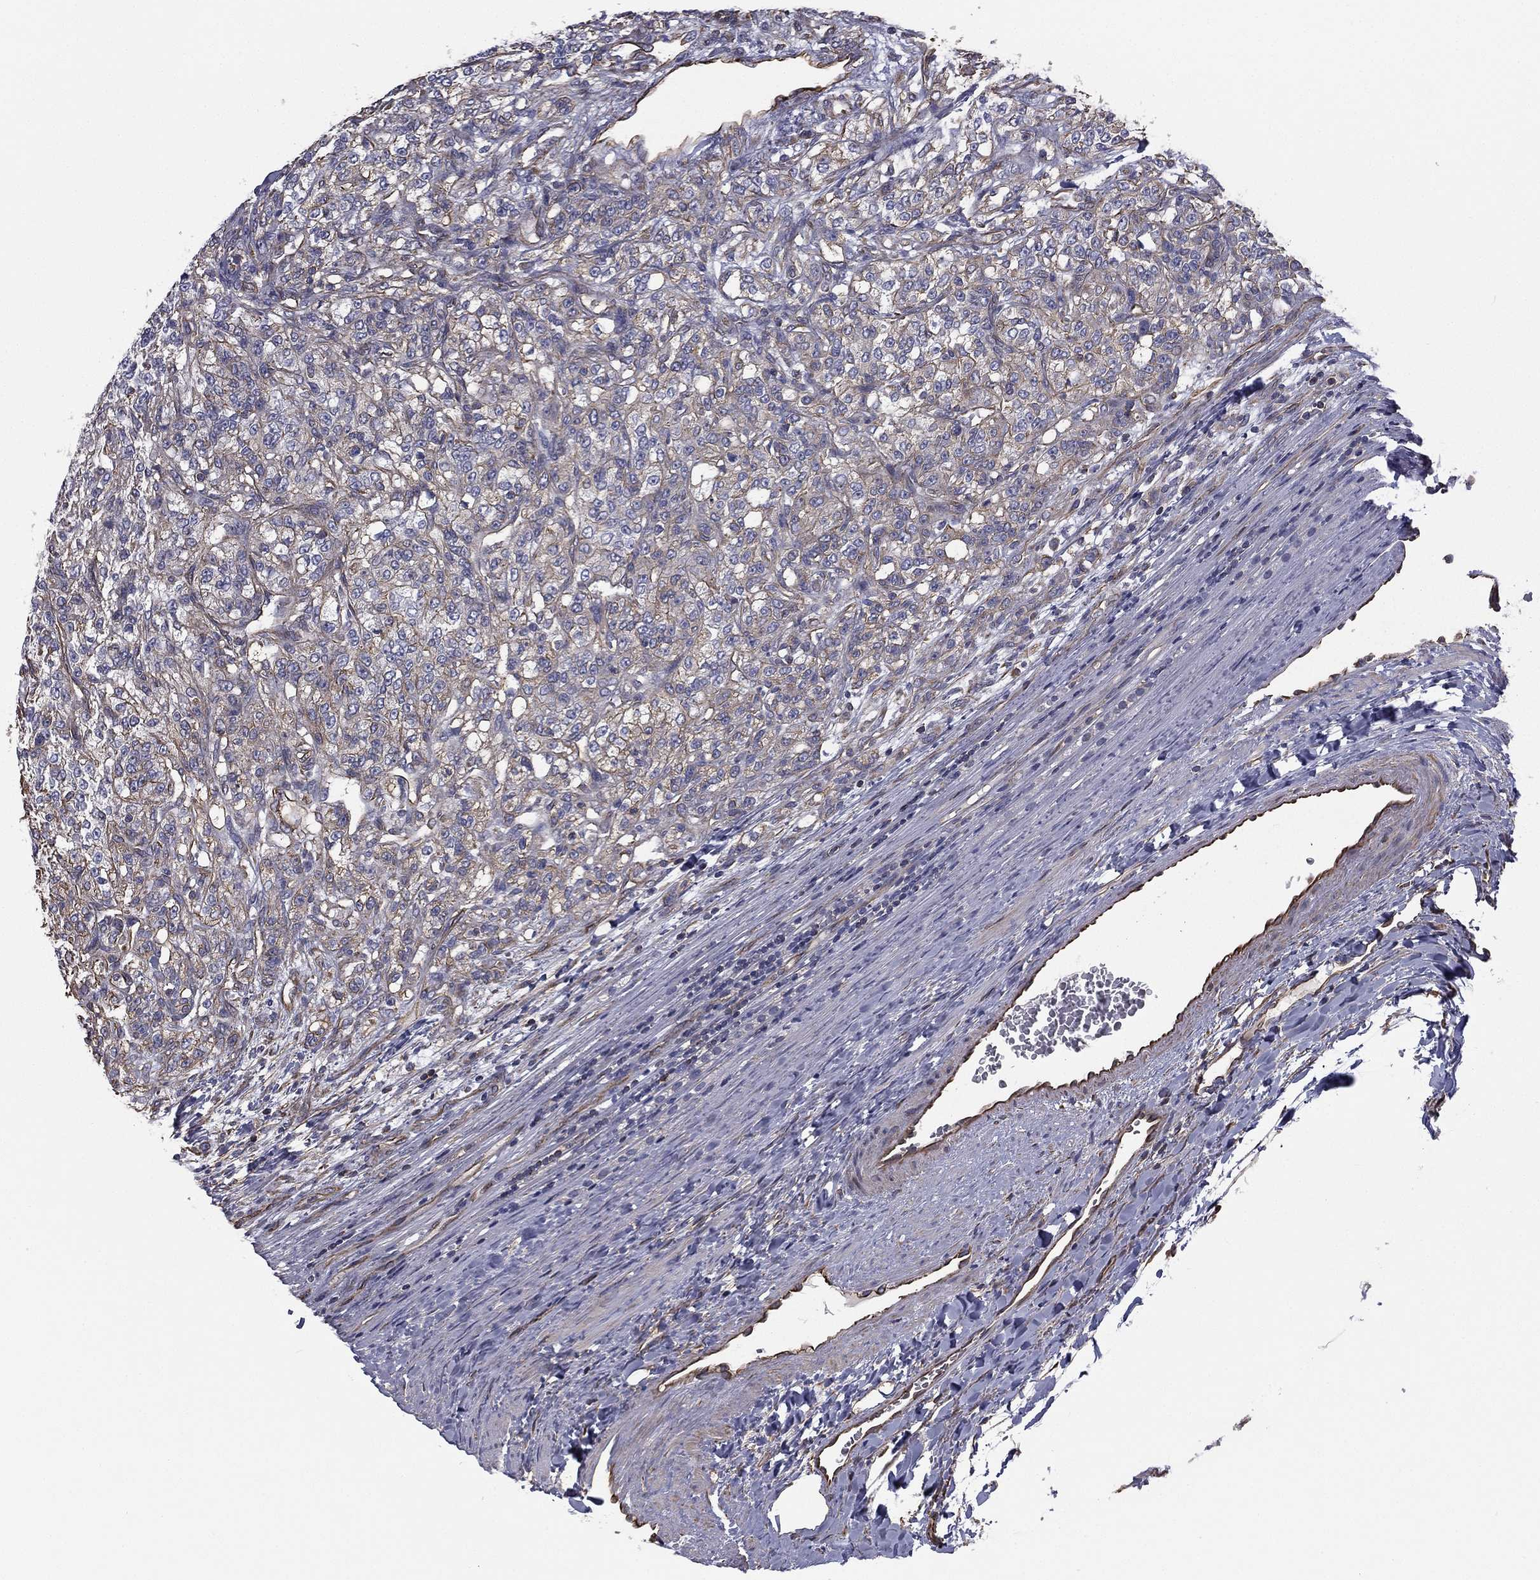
{"staining": {"intensity": "negative", "quantity": "none", "location": "none"}, "tissue": "renal cancer", "cell_type": "Tumor cells", "image_type": "cancer", "snomed": [{"axis": "morphology", "description": "Adenocarcinoma, NOS"}, {"axis": "topography", "description": "Kidney"}], "caption": "IHC histopathology image of neoplastic tissue: human renal adenocarcinoma stained with DAB exhibits no significant protein expression in tumor cells.", "gene": "SCUBE1", "patient": {"sex": "female", "age": 63}}